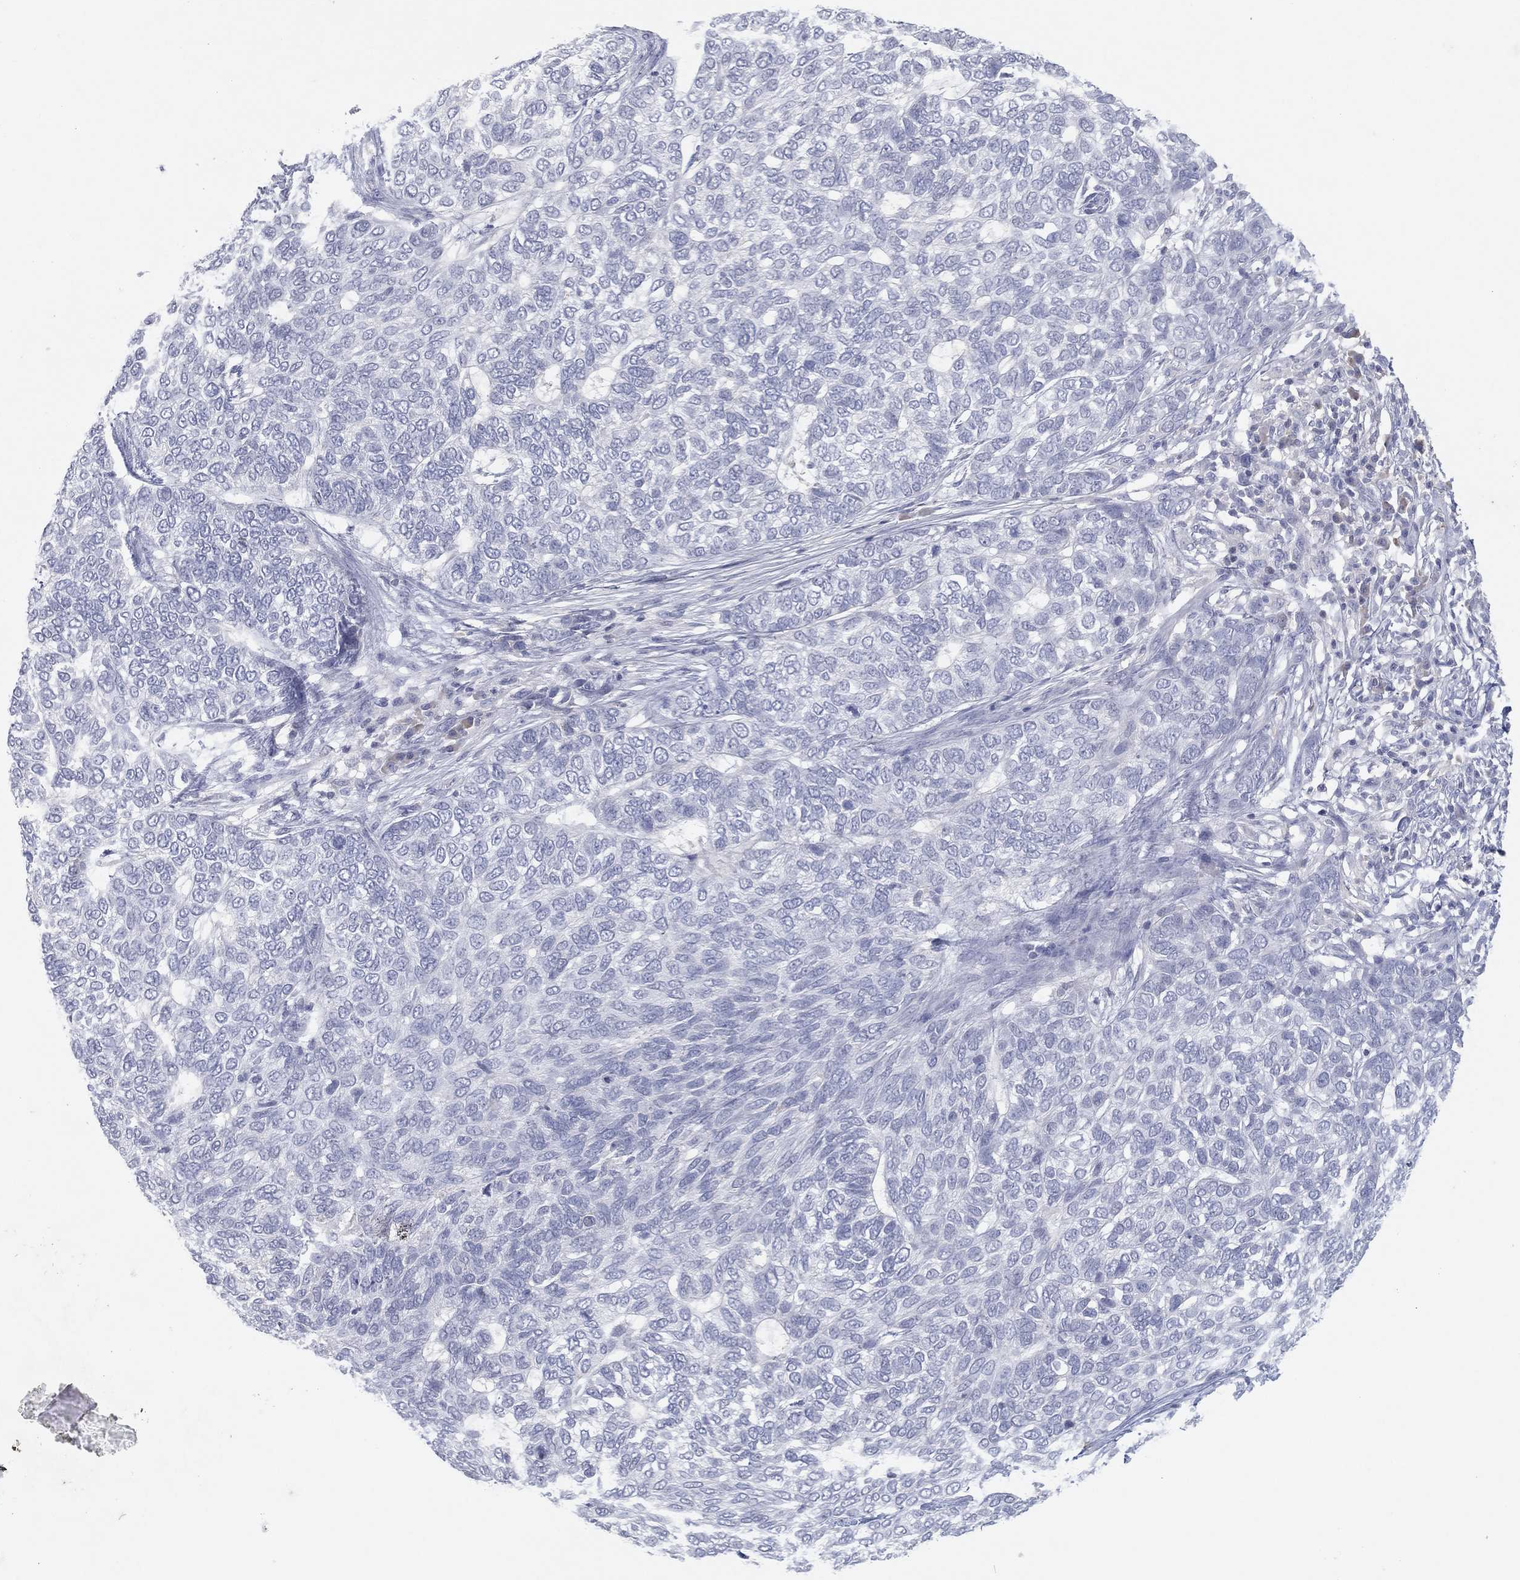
{"staining": {"intensity": "negative", "quantity": "none", "location": "none"}, "tissue": "skin cancer", "cell_type": "Tumor cells", "image_type": "cancer", "snomed": [{"axis": "morphology", "description": "Basal cell carcinoma"}, {"axis": "topography", "description": "Skin"}], "caption": "High magnification brightfield microscopy of basal cell carcinoma (skin) stained with DAB (3,3'-diaminobenzidine) (brown) and counterstained with hematoxylin (blue): tumor cells show no significant staining. (DAB immunohistochemistry (IHC) visualized using brightfield microscopy, high magnification).", "gene": "CPT1B", "patient": {"sex": "female", "age": 65}}